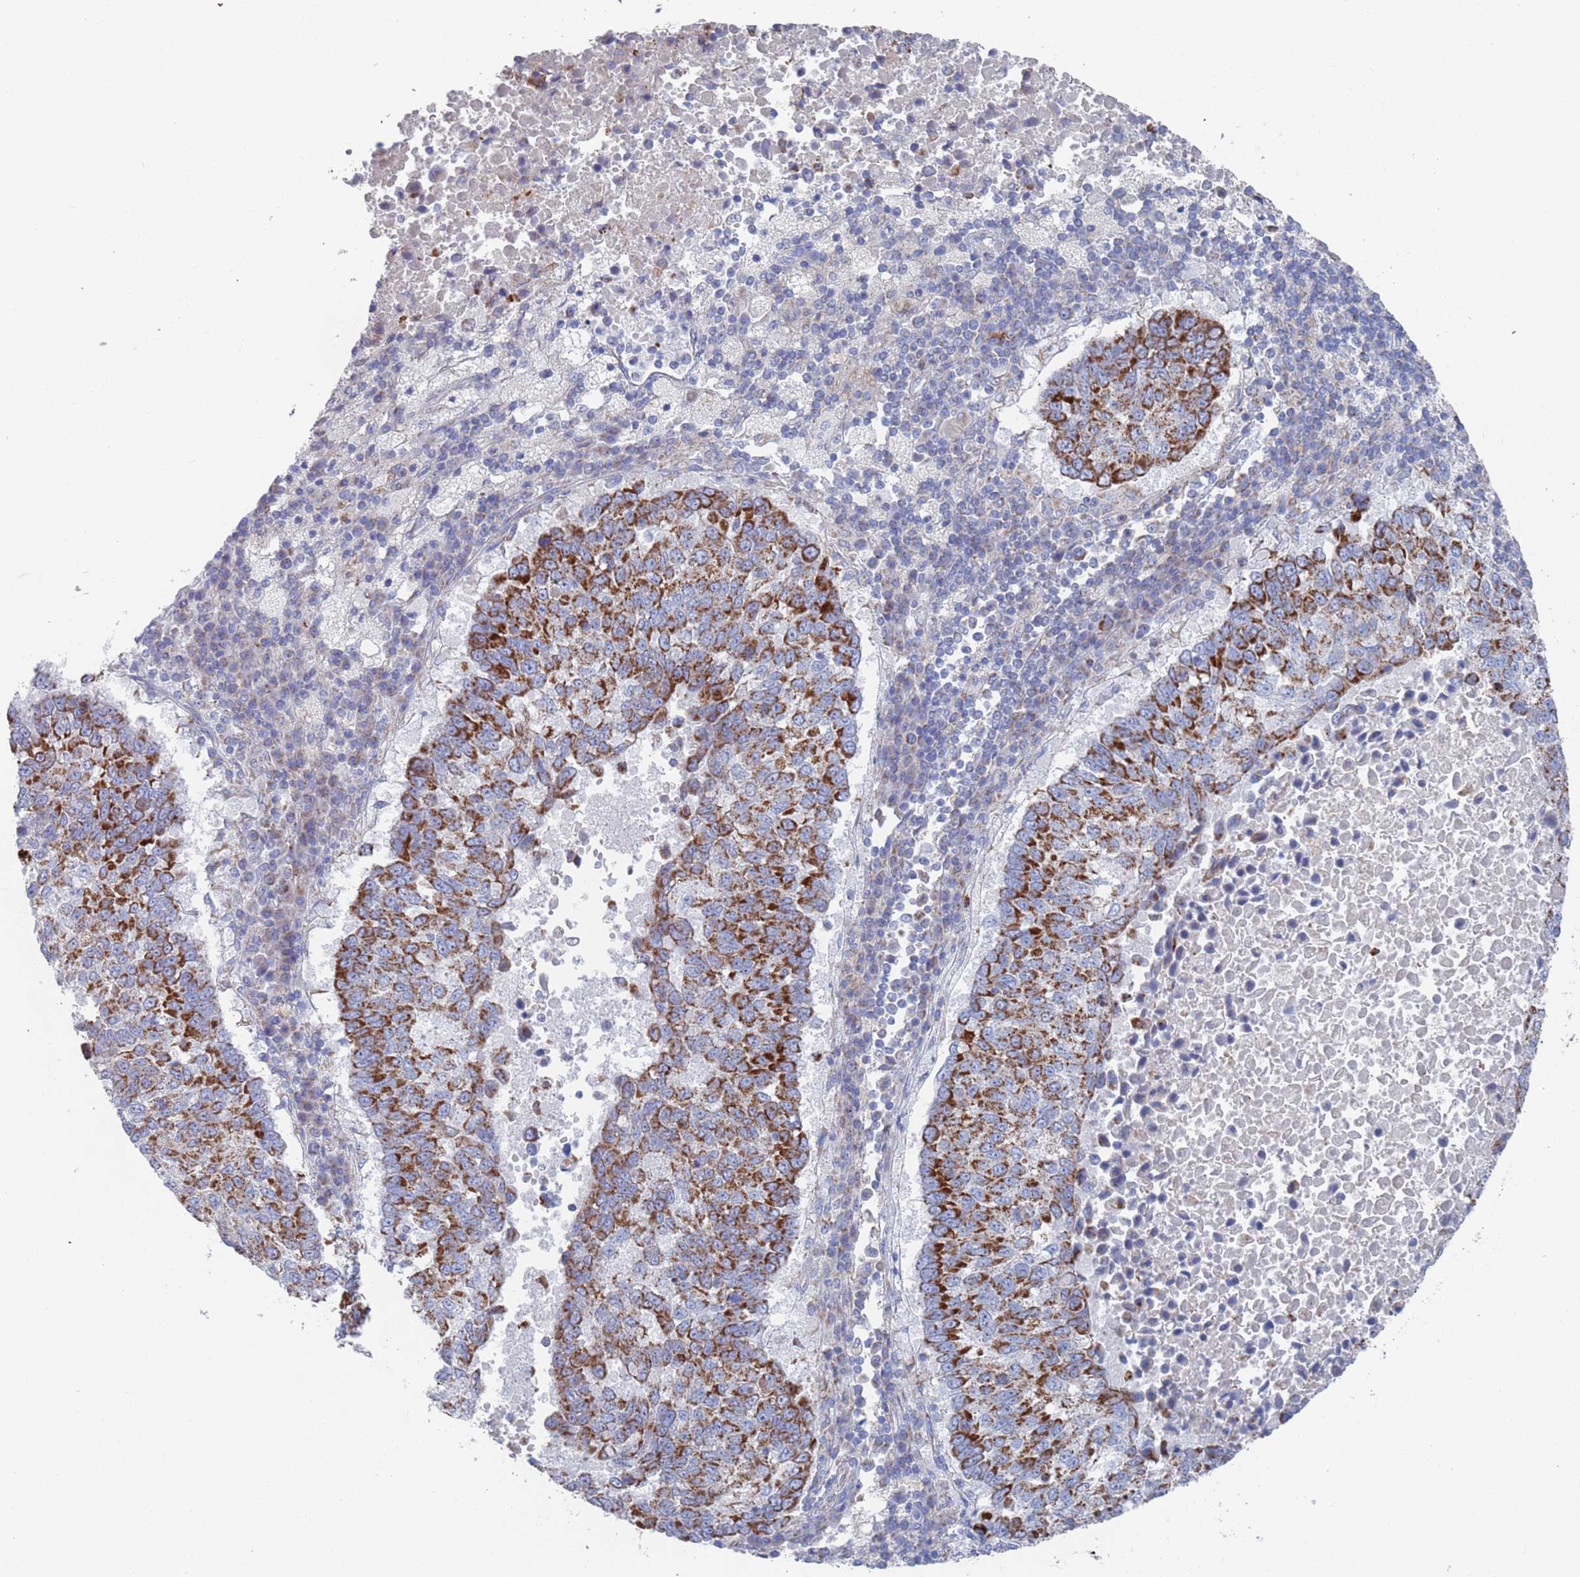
{"staining": {"intensity": "strong", "quantity": ">75%", "location": "cytoplasmic/membranous"}, "tissue": "lung cancer", "cell_type": "Tumor cells", "image_type": "cancer", "snomed": [{"axis": "morphology", "description": "Squamous cell carcinoma, NOS"}, {"axis": "topography", "description": "Lung"}], "caption": "Protein staining of squamous cell carcinoma (lung) tissue demonstrates strong cytoplasmic/membranous expression in about >75% of tumor cells.", "gene": "MRPL22", "patient": {"sex": "male", "age": 73}}